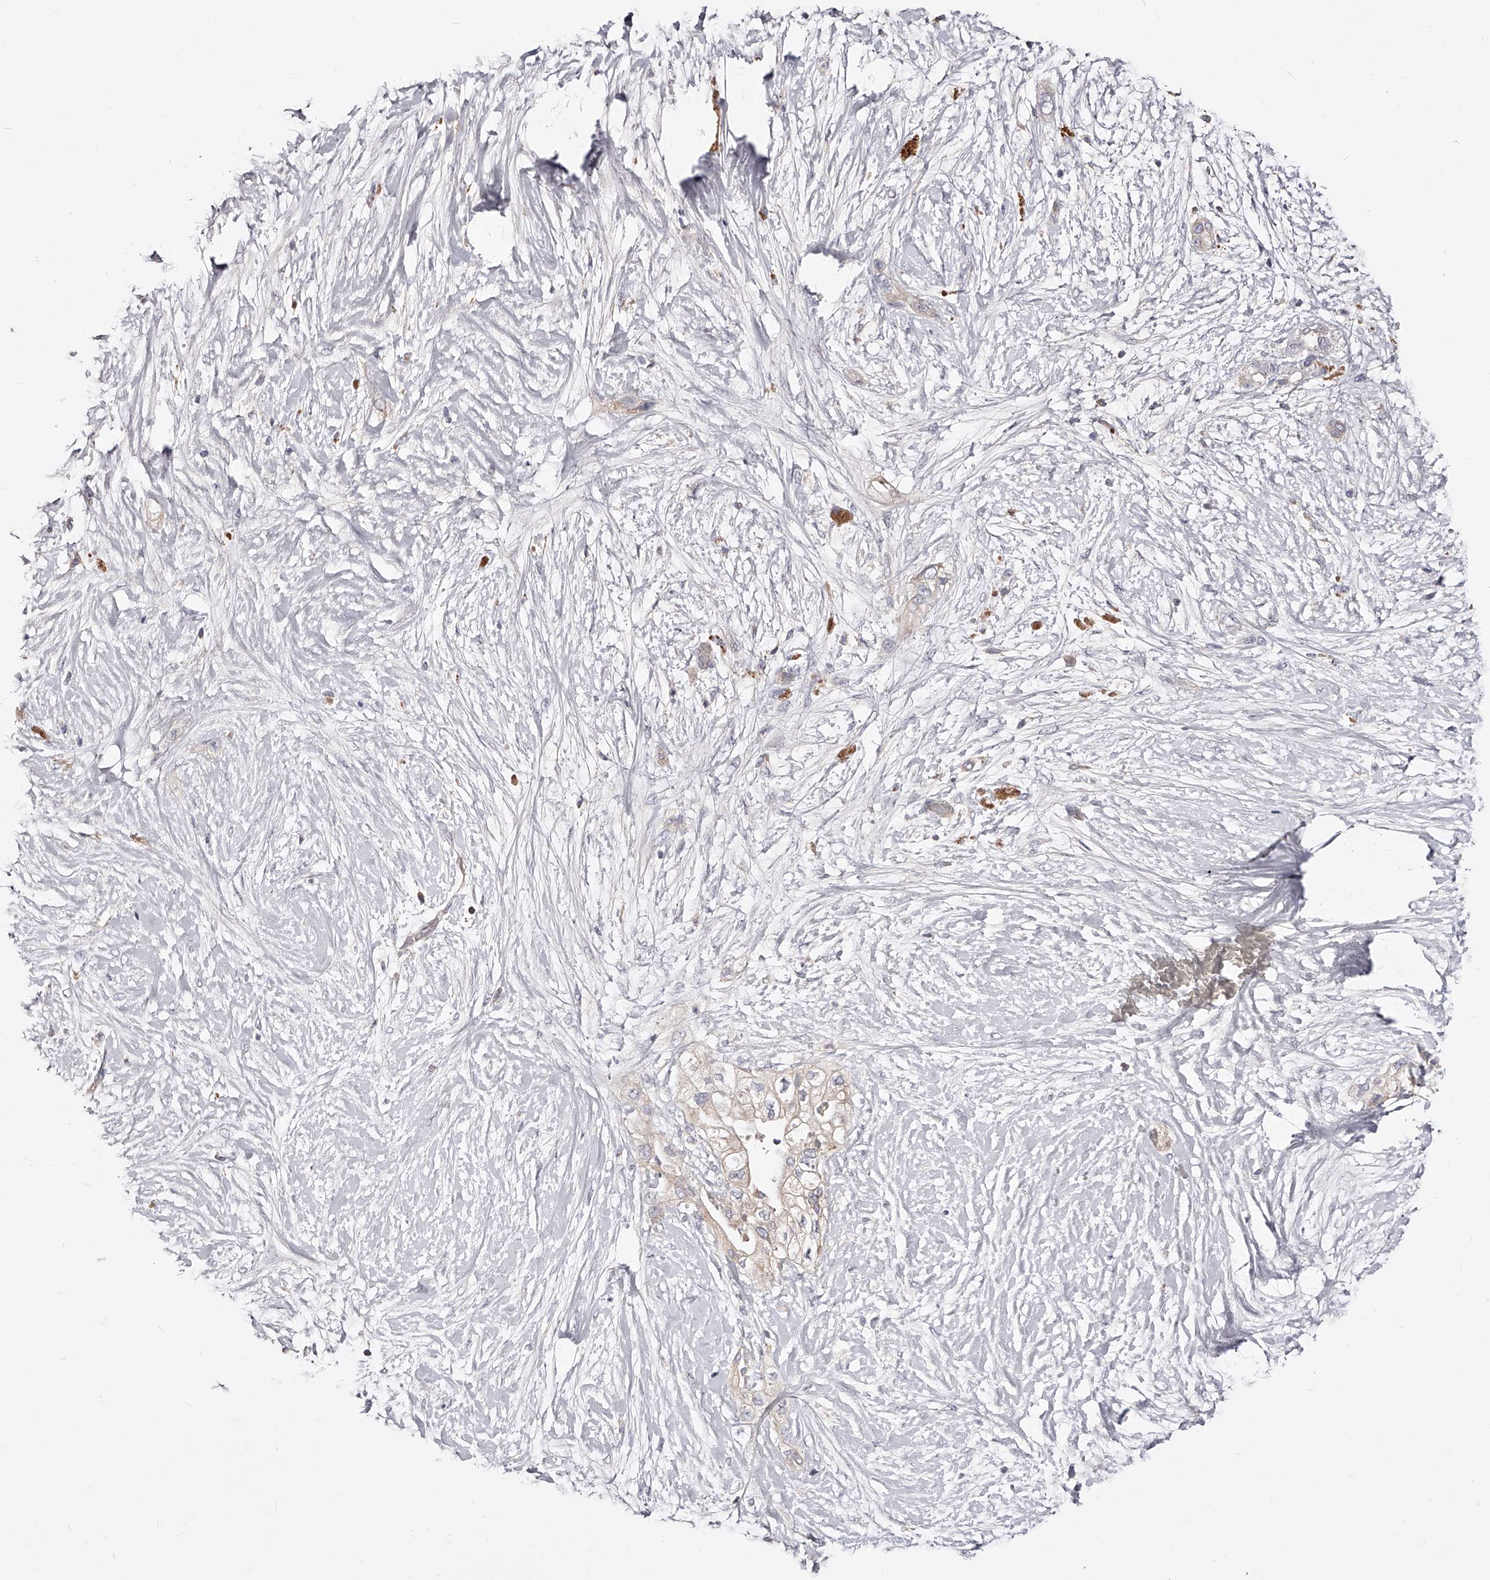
{"staining": {"intensity": "weak", "quantity": "<25%", "location": "cytoplasmic/membranous"}, "tissue": "pancreatic cancer", "cell_type": "Tumor cells", "image_type": "cancer", "snomed": [{"axis": "morphology", "description": "Adenocarcinoma, NOS"}, {"axis": "topography", "description": "Pancreas"}], "caption": "Protein analysis of pancreatic adenocarcinoma demonstrates no significant staining in tumor cells.", "gene": "PHACTR1", "patient": {"sex": "male", "age": 53}}